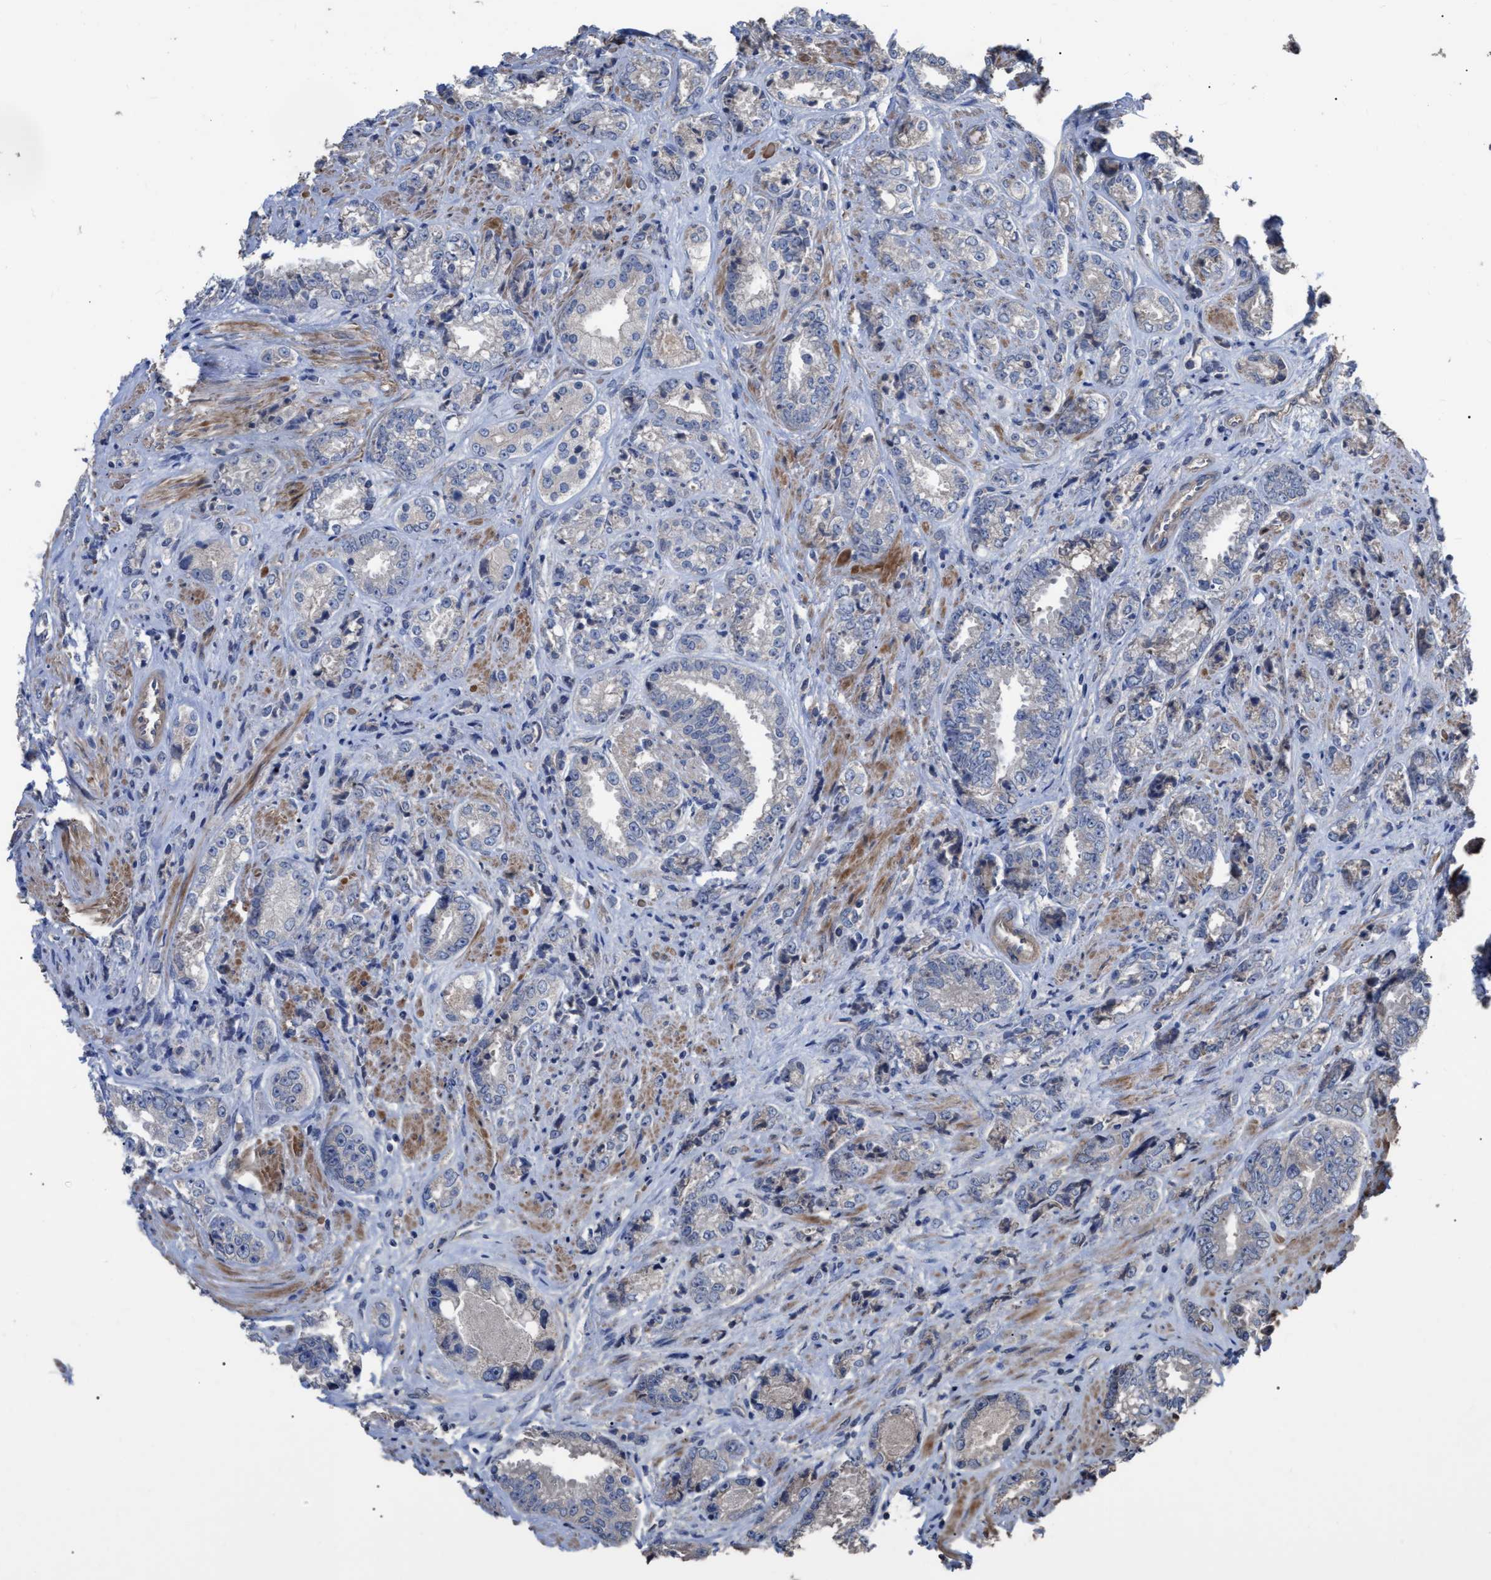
{"staining": {"intensity": "negative", "quantity": "none", "location": "none"}, "tissue": "prostate cancer", "cell_type": "Tumor cells", "image_type": "cancer", "snomed": [{"axis": "morphology", "description": "Adenocarcinoma, High grade"}, {"axis": "topography", "description": "Prostate"}], "caption": "This is an immunohistochemistry (IHC) image of adenocarcinoma (high-grade) (prostate). There is no expression in tumor cells.", "gene": "BTN2A1", "patient": {"sex": "male", "age": 61}}